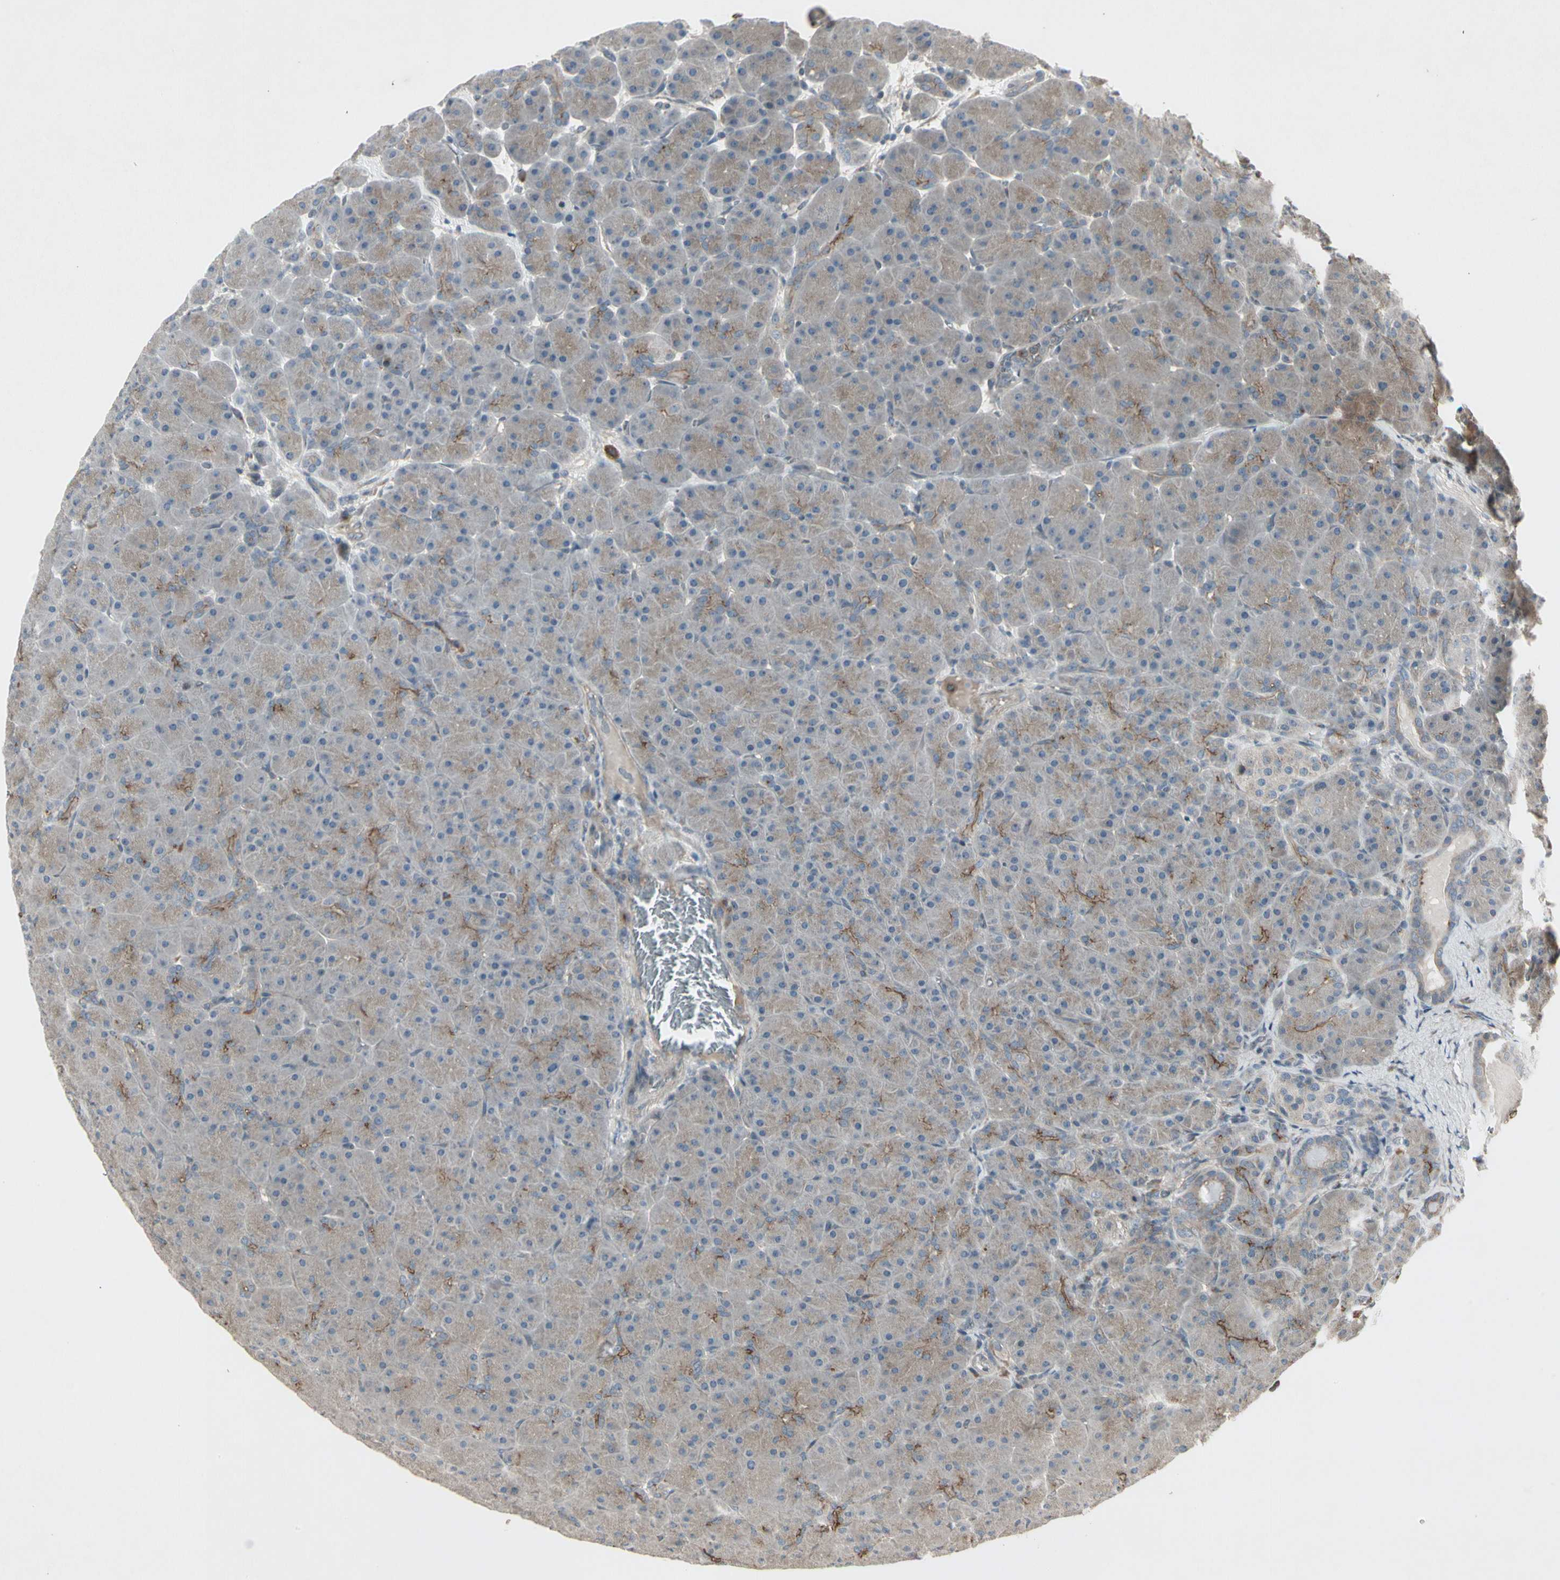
{"staining": {"intensity": "weak", "quantity": "<25%", "location": "cytoplasmic/membranous,nuclear"}, "tissue": "pancreas", "cell_type": "Exocrine glandular cells", "image_type": "normal", "snomed": [{"axis": "morphology", "description": "Normal tissue, NOS"}, {"axis": "topography", "description": "Pancreas"}], "caption": "A photomicrograph of human pancreas is negative for staining in exocrine glandular cells. (Immunohistochemistry, brightfield microscopy, high magnification).", "gene": "TEK", "patient": {"sex": "male", "age": 66}}